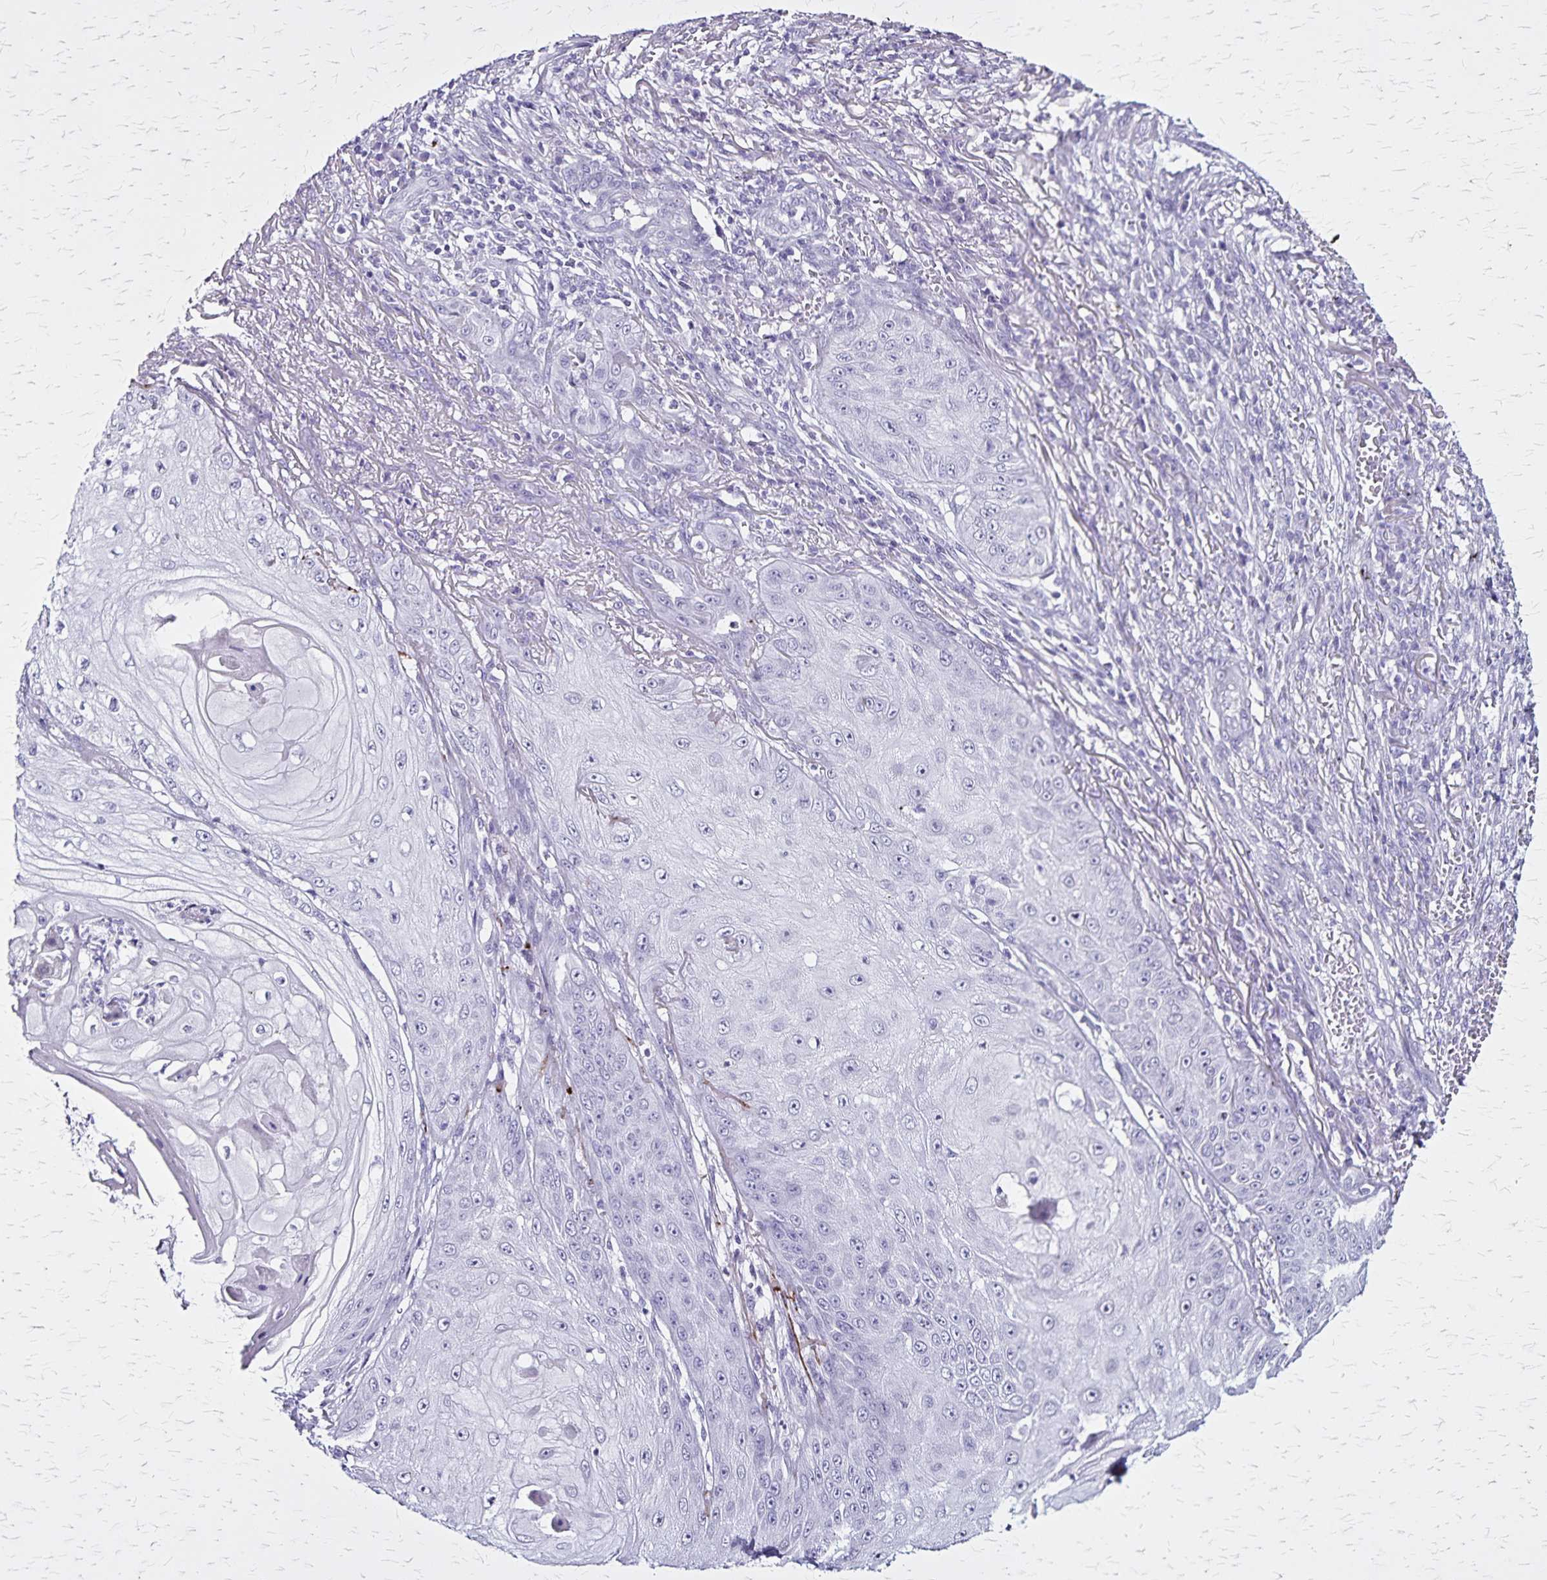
{"staining": {"intensity": "negative", "quantity": "none", "location": "none"}, "tissue": "skin cancer", "cell_type": "Tumor cells", "image_type": "cancer", "snomed": [{"axis": "morphology", "description": "Squamous cell carcinoma, NOS"}, {"axis": "topography", "description": "Skin"}], "caption": "Immunohistochemistry of skin cancer (squamous cell carcinoma) reveals no expression in tumor cells.", "gene": "KRT2", "patient": {"sex": "male", "age": 70}}